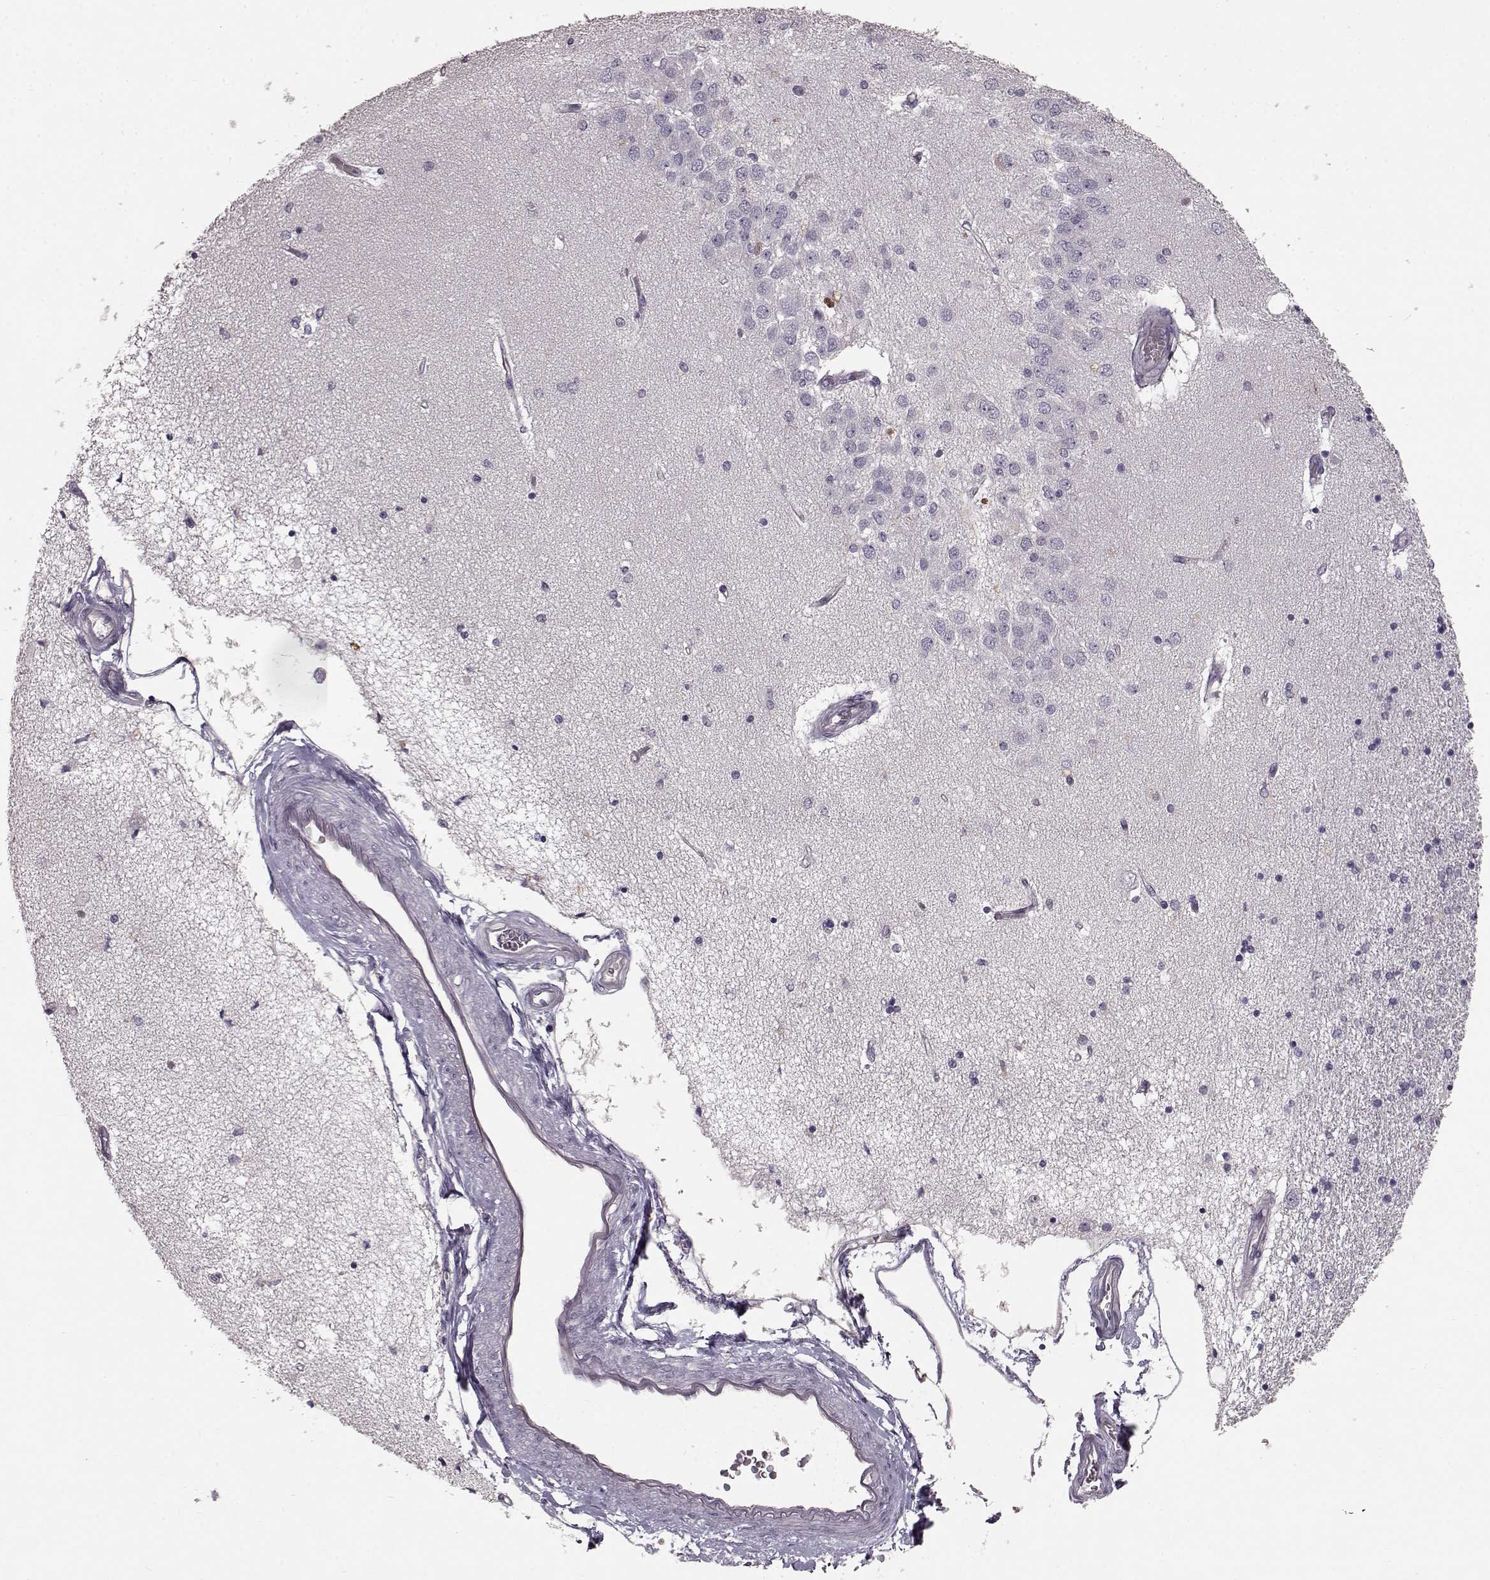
{"staining": {"intensity": "negative", "quantity": "none", "location": "none"}, "tissue": "hippocampus", "cell_type": "Glial cells", "image_type": "normal", "snomed": [{"axis": "morphology", "description": "Normal tissue, NOS"}, {"axis": "topography", "description": "Hippocampus"}], "caption": "An immunohistochemistry (IHC) photomicrograph of unremarkable hippocampus is shown. There is no staining in glial cells of hippocampus. (Stains: DAB immunohistochemistry with hematoxylin counter stain, Microscopy: brightfield microscopy at high magnification).", "gene": "CCNF", "patient": {"sex": "female", "age": 54}}